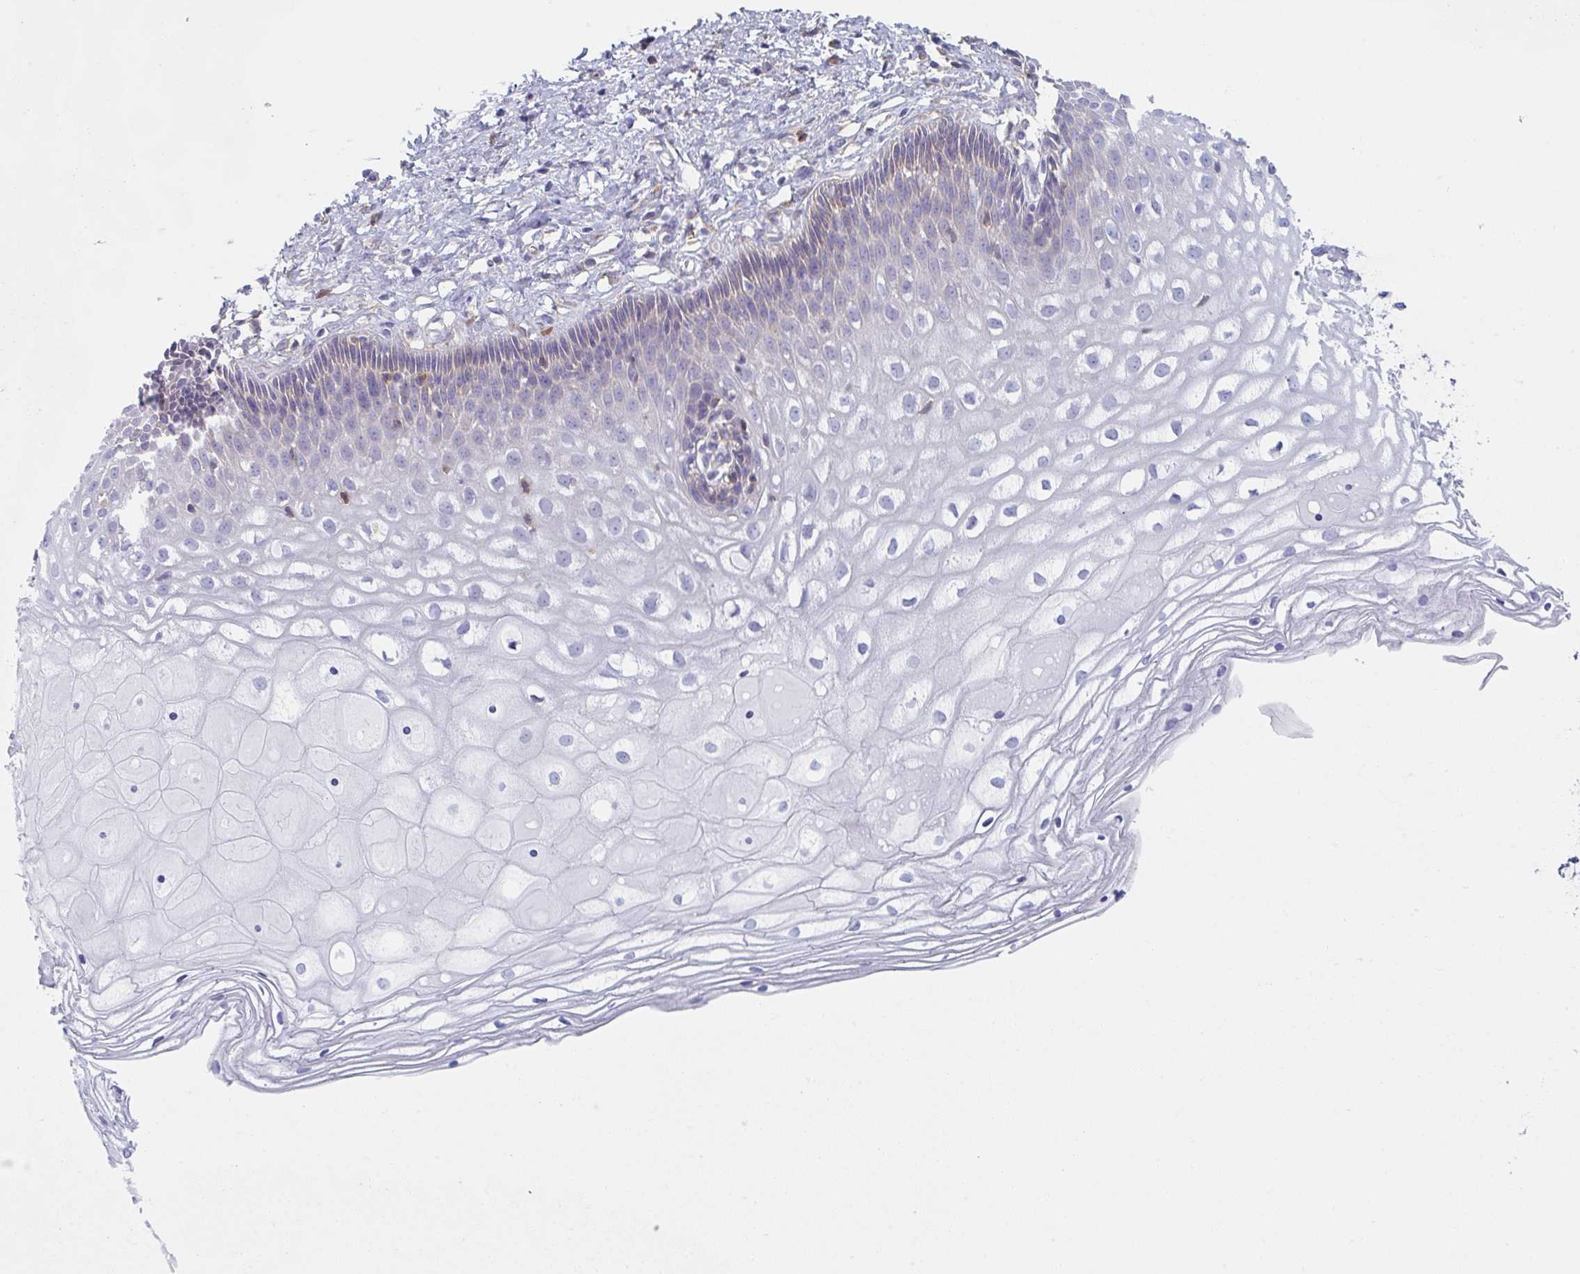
{"staining": {"intensity": "negative", "quantity": "none", "location": "none"}, "tissue": "cervix", "cell_type": "Glandular cells", "image_type": "normal", "snomed": [{"axis": "morphology", "description": "Normal tissue, NOS"}, {"axis": "topography", "description": "Cervix"}], "caption": "DAB immunohistochemical staining of normal cervix exhibits no significant expression in glandular cells.", "gene": "AMPD2", "patient": {"sex": "female", "age": 36}}